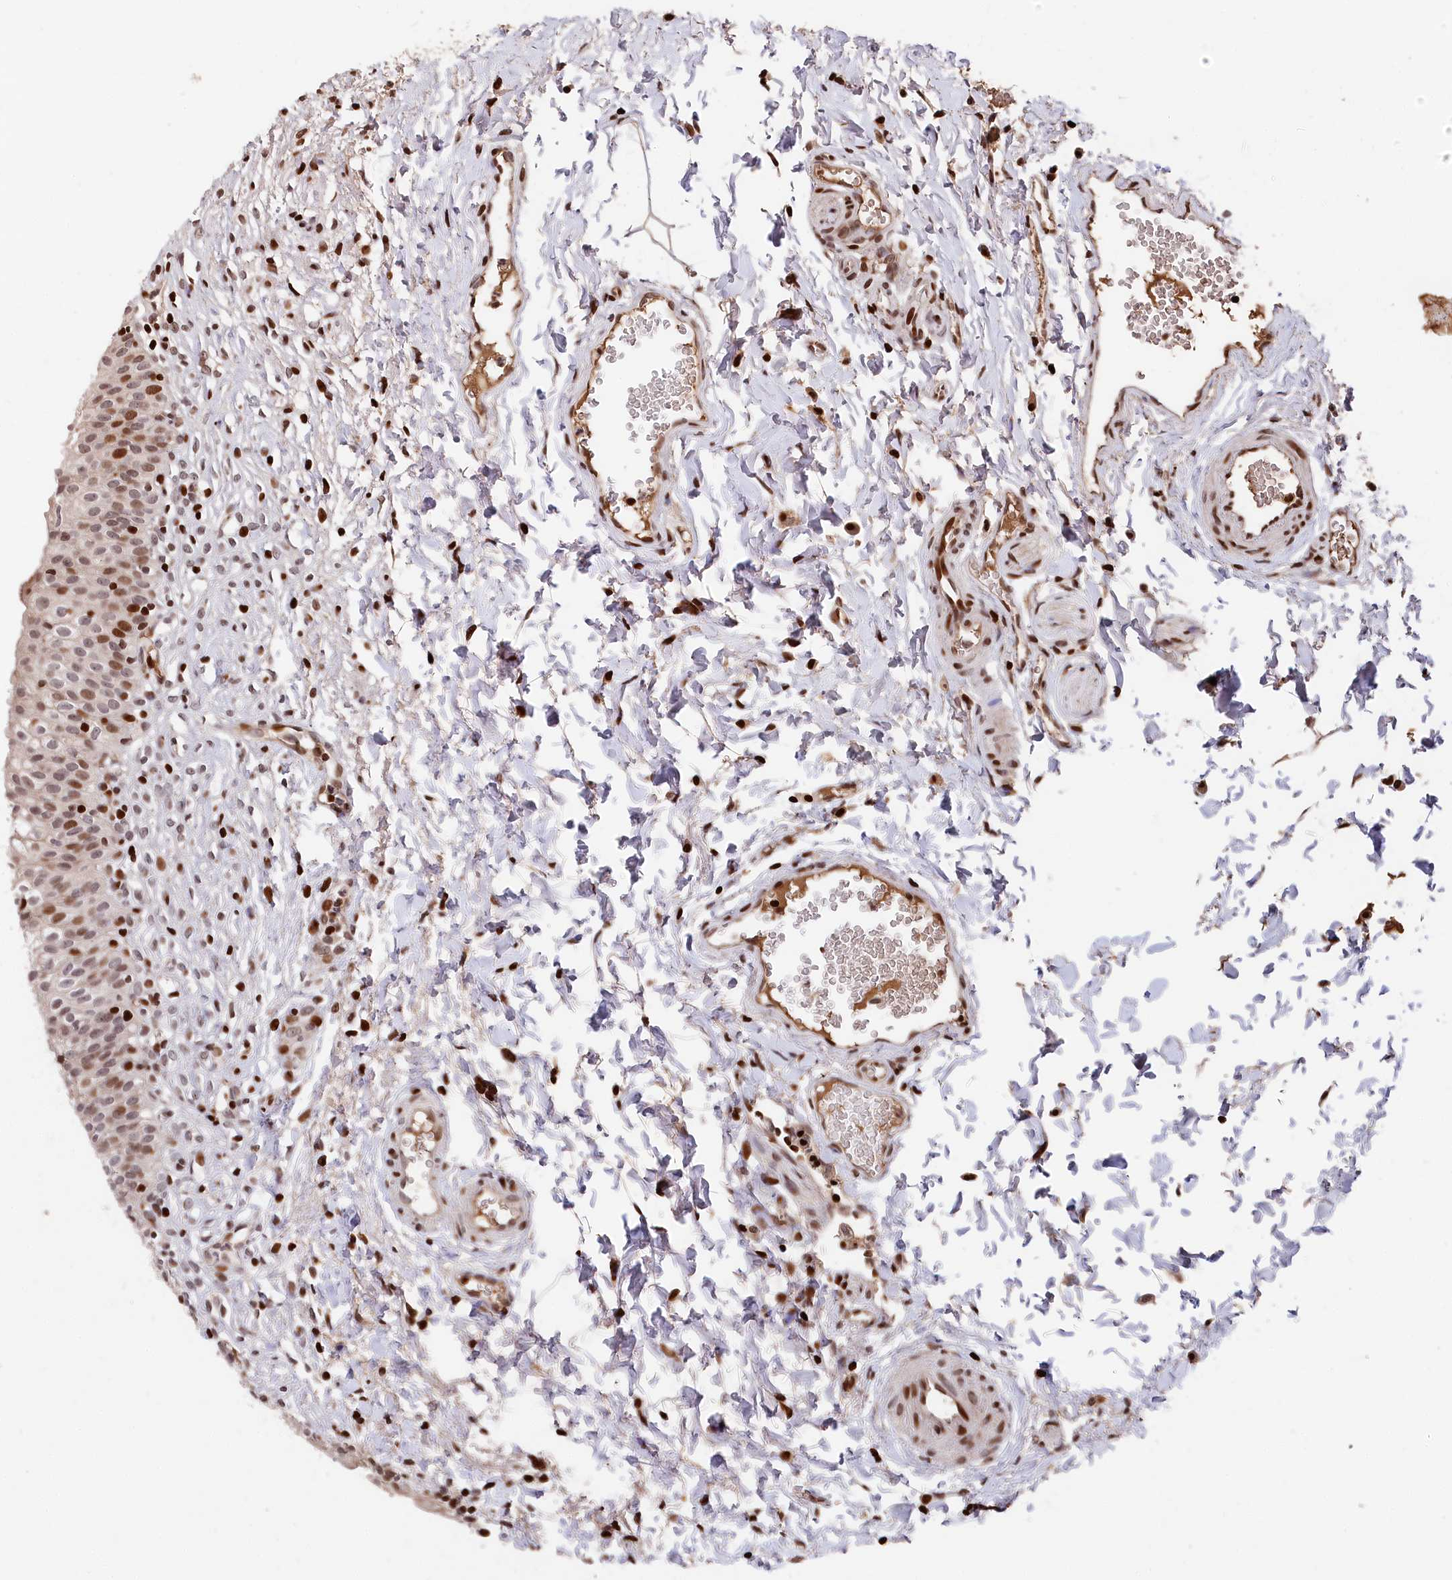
{"staining": {"intensity": "strong", "quantity": "25%-75%", "location": "cytoplasmic/membranous,nuclear"}, "tissue": "urinary bladder", "cell_type": "Urothelial cells", "image_type": "normal", "snomed": [{"axis": "morphology", "description": "Normal tissue, NOS"}, {"axis": "topography", "description": "Urinary bladder"}], "caption": "Immunohistochemical staining of unremarkable human urinary bladder demonstrates strong cytoplasmic/membranous,nuclear protein positivity in about 25%-75% of urothelial cells.", "gene": "MCF2L2", "patient": {"sex": "male", "age": 55}}